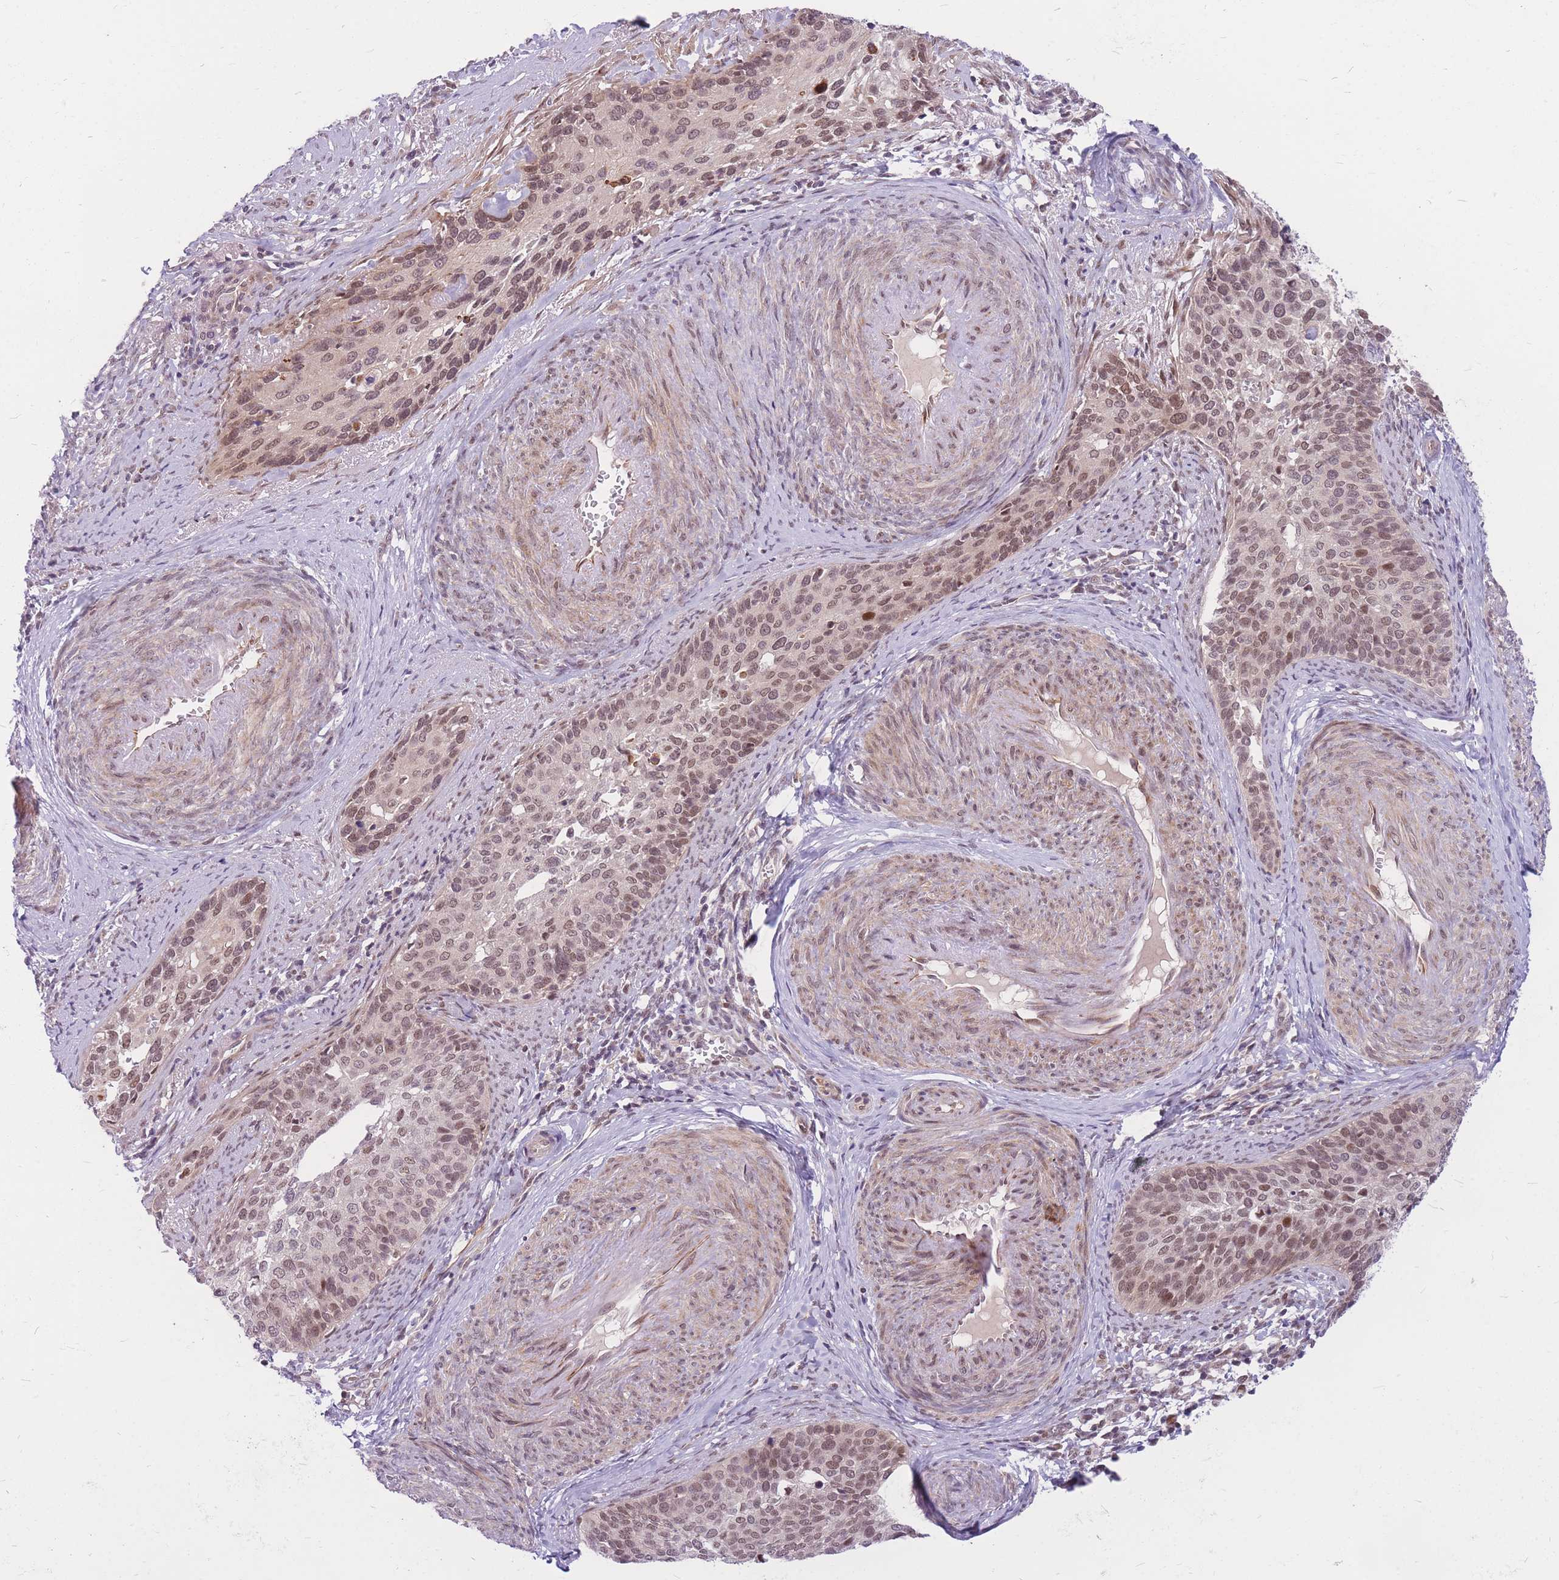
{"staining": {"intensity": "weak", "quantity": "25%-75%", "location": "nuclear"}, "tissue": "cervical cancer", "cell_type": "Tumor cells", "image_type": "cancer", "snomed": [{"axis": "morphology", "description": "Squamous cell carcinoma, NOS"}, {"axis": "topography", "description": "Cervix"}], "caption": "Immunohistochemical staining of human cervical cancer shows low levels of weak nuclear positivity in about 25%-75% of tumor cells.", "gene": "ERCC2", "patient": {"sex": "female", "age": 44}}